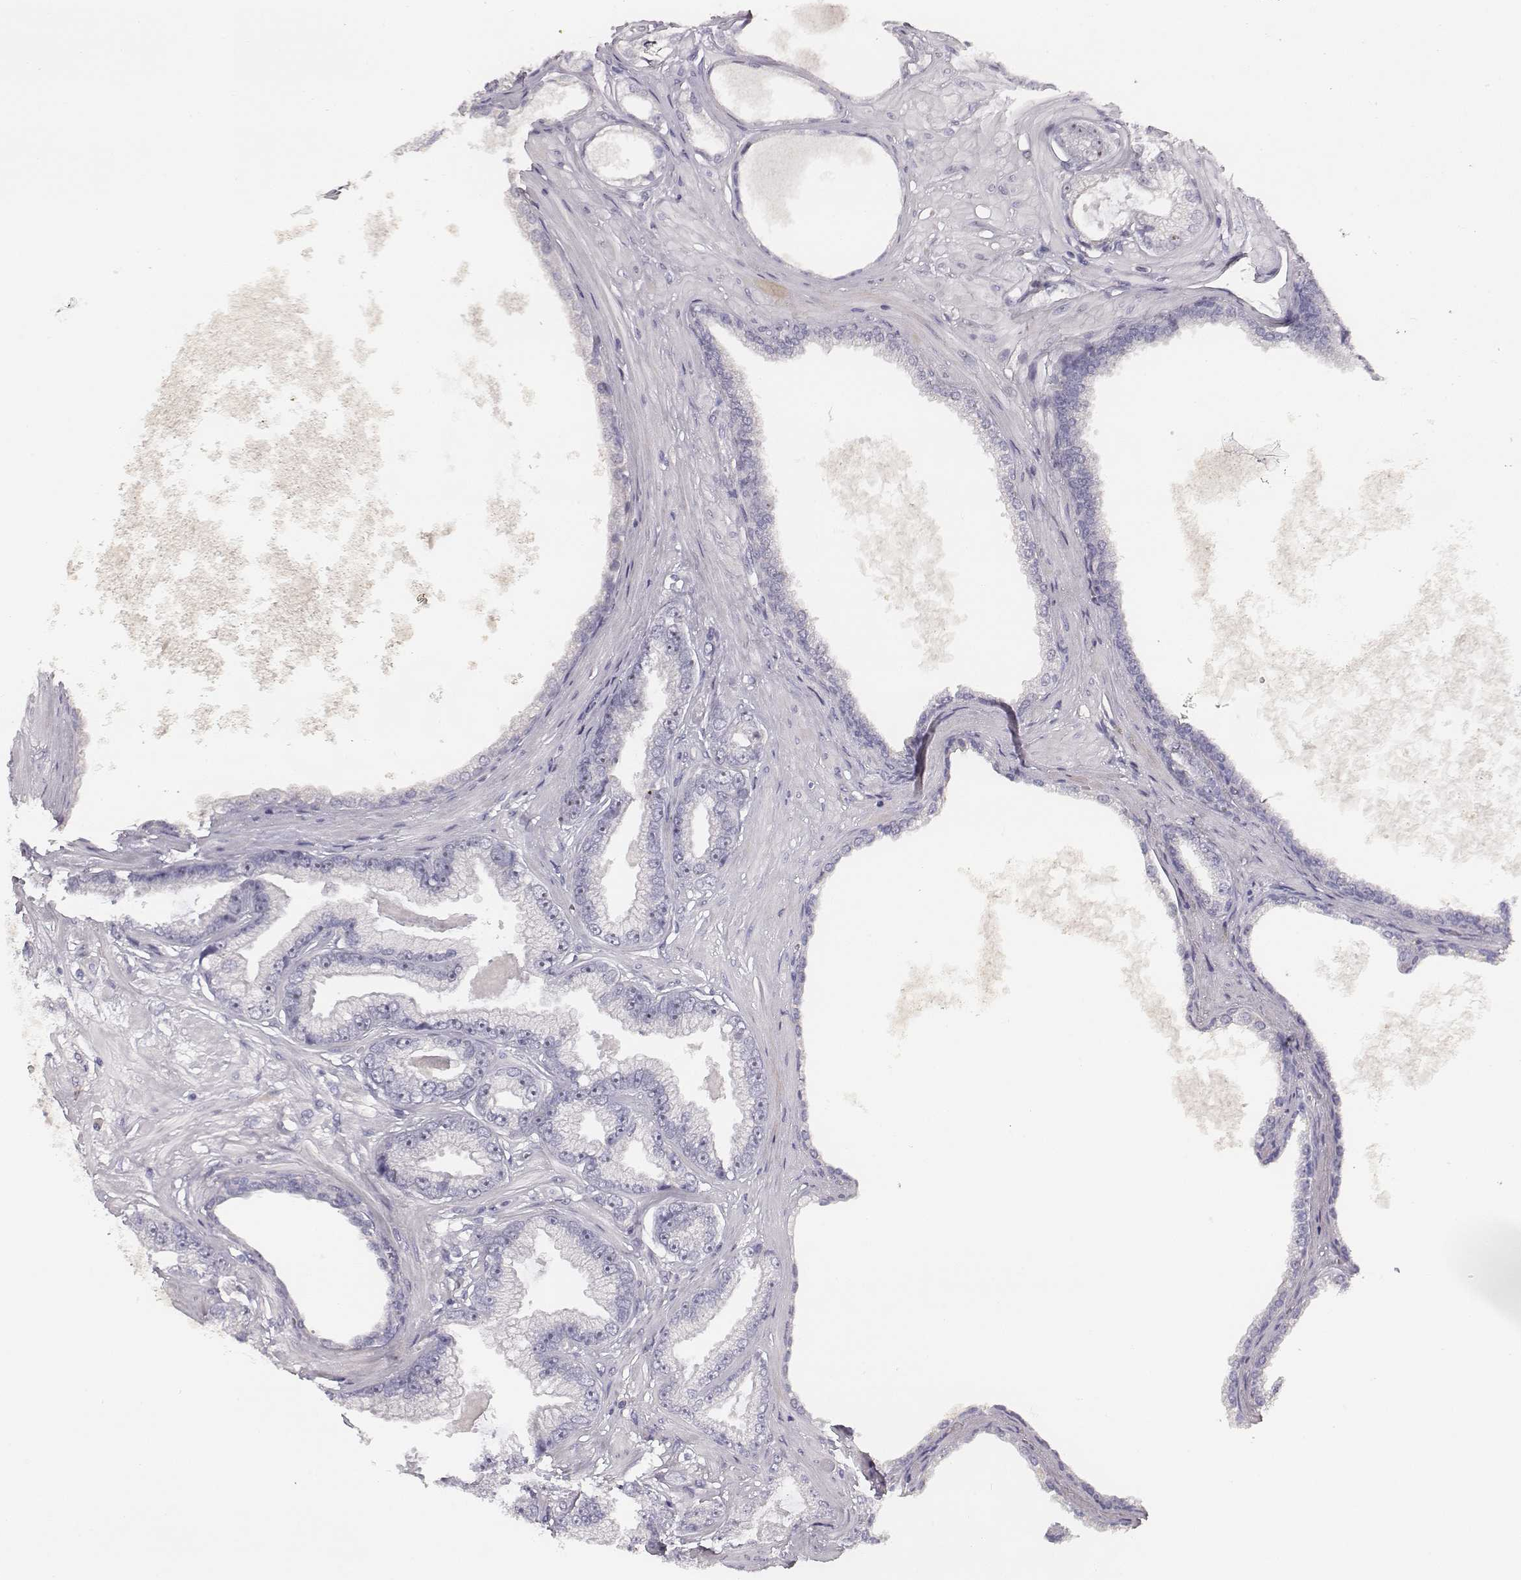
{"staining": {"intensity": "negative", "quantity": "none", "location": "none"}, "tissue": "prostate cancer", "cell_type": "Tumor cells", "image_type": "cancer", "snomed": [{"axis": "morphology", "description": "Adenocarcinoma, Low grade"}, {"axis": "topography", "description": "Prostate"}], "caption": "A histopathology image of human prostate adenocarcinoma (low-grade) is negative for staining in tumor cells.", "gene": "NIFK", "patient": {"sex": "male", "age": 64}}